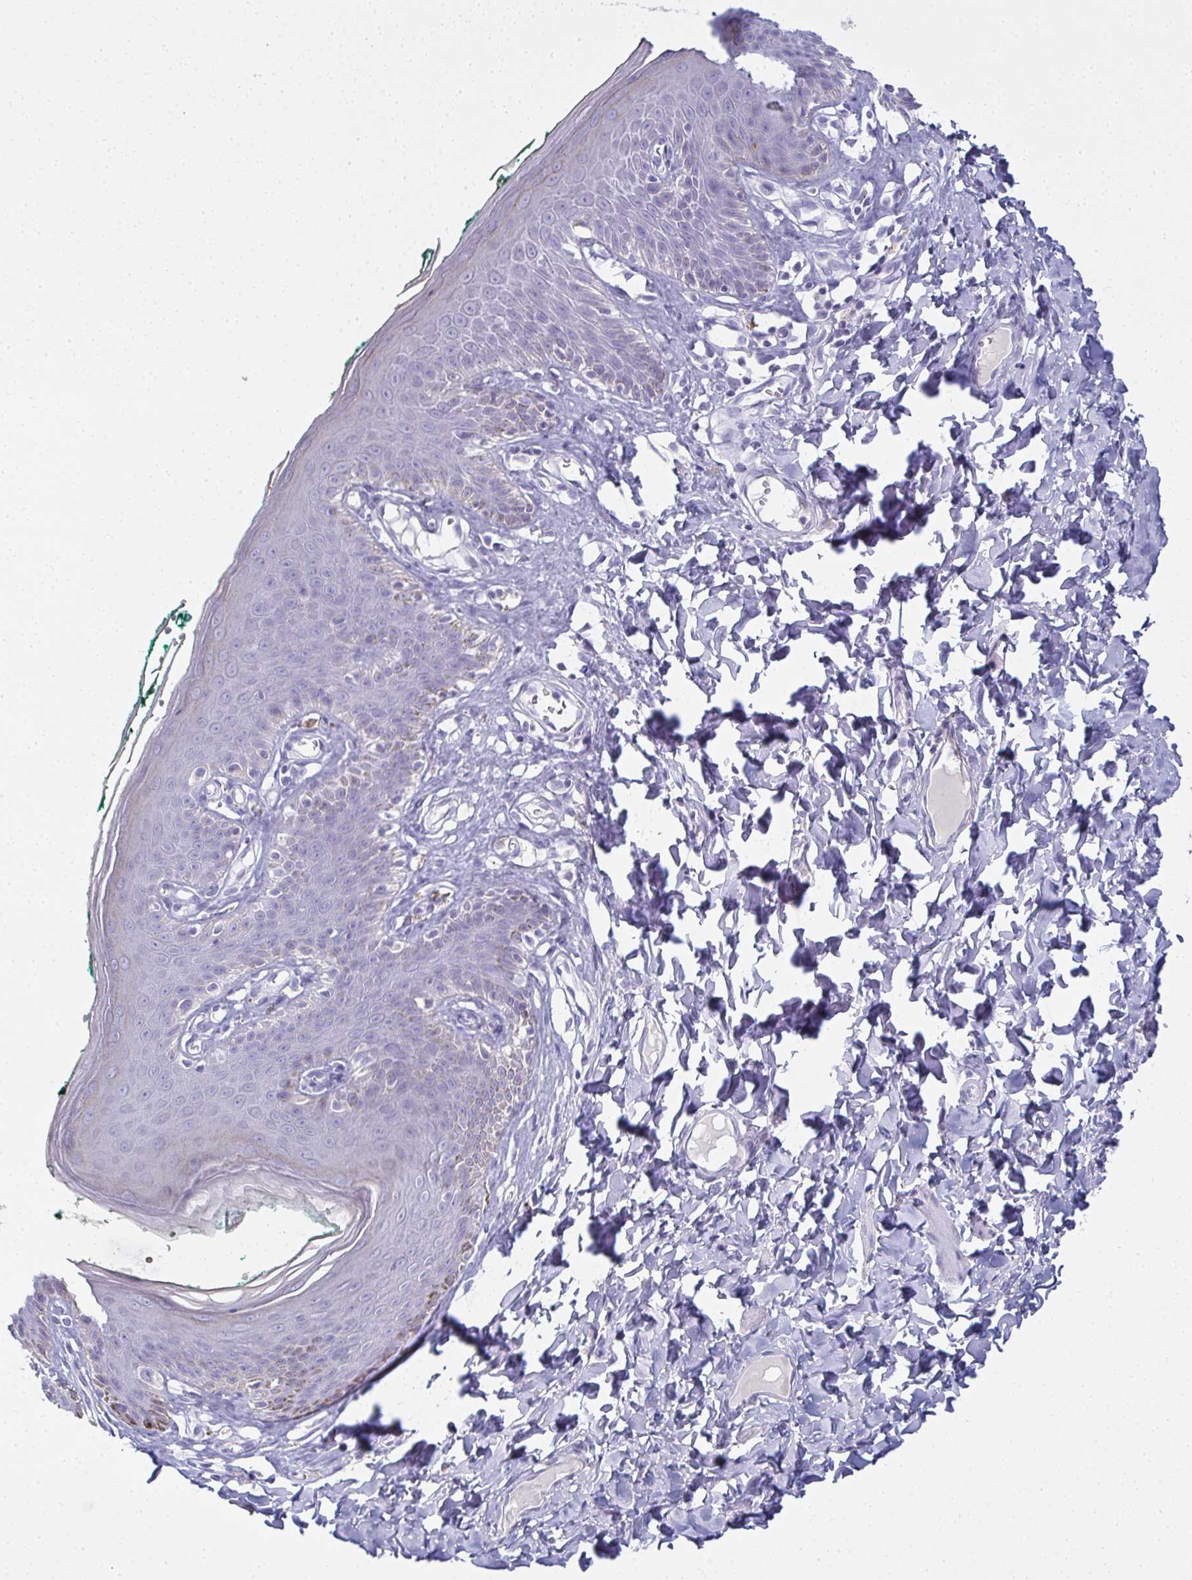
{"staining": {"intensity": "negative", "quantity": "none", "location": "none"}, "tissue": "skin", "cell_type": "Epidermal cells", "image_type": "normal", "snomed": [{"axis": "morphology", "description": "Normal tissue, NOS"}, {"axis": "topography", "description": "Vulva"}, {"axis": "topography", "description": "Peripheral nerve tissue"}], "caption": "Immunohistochemical staining of normal human skin exhibits no significant positivity in epidermal cells.", "gene": "SLC36A2", "patient": {"sex": "female", "age": 66}}